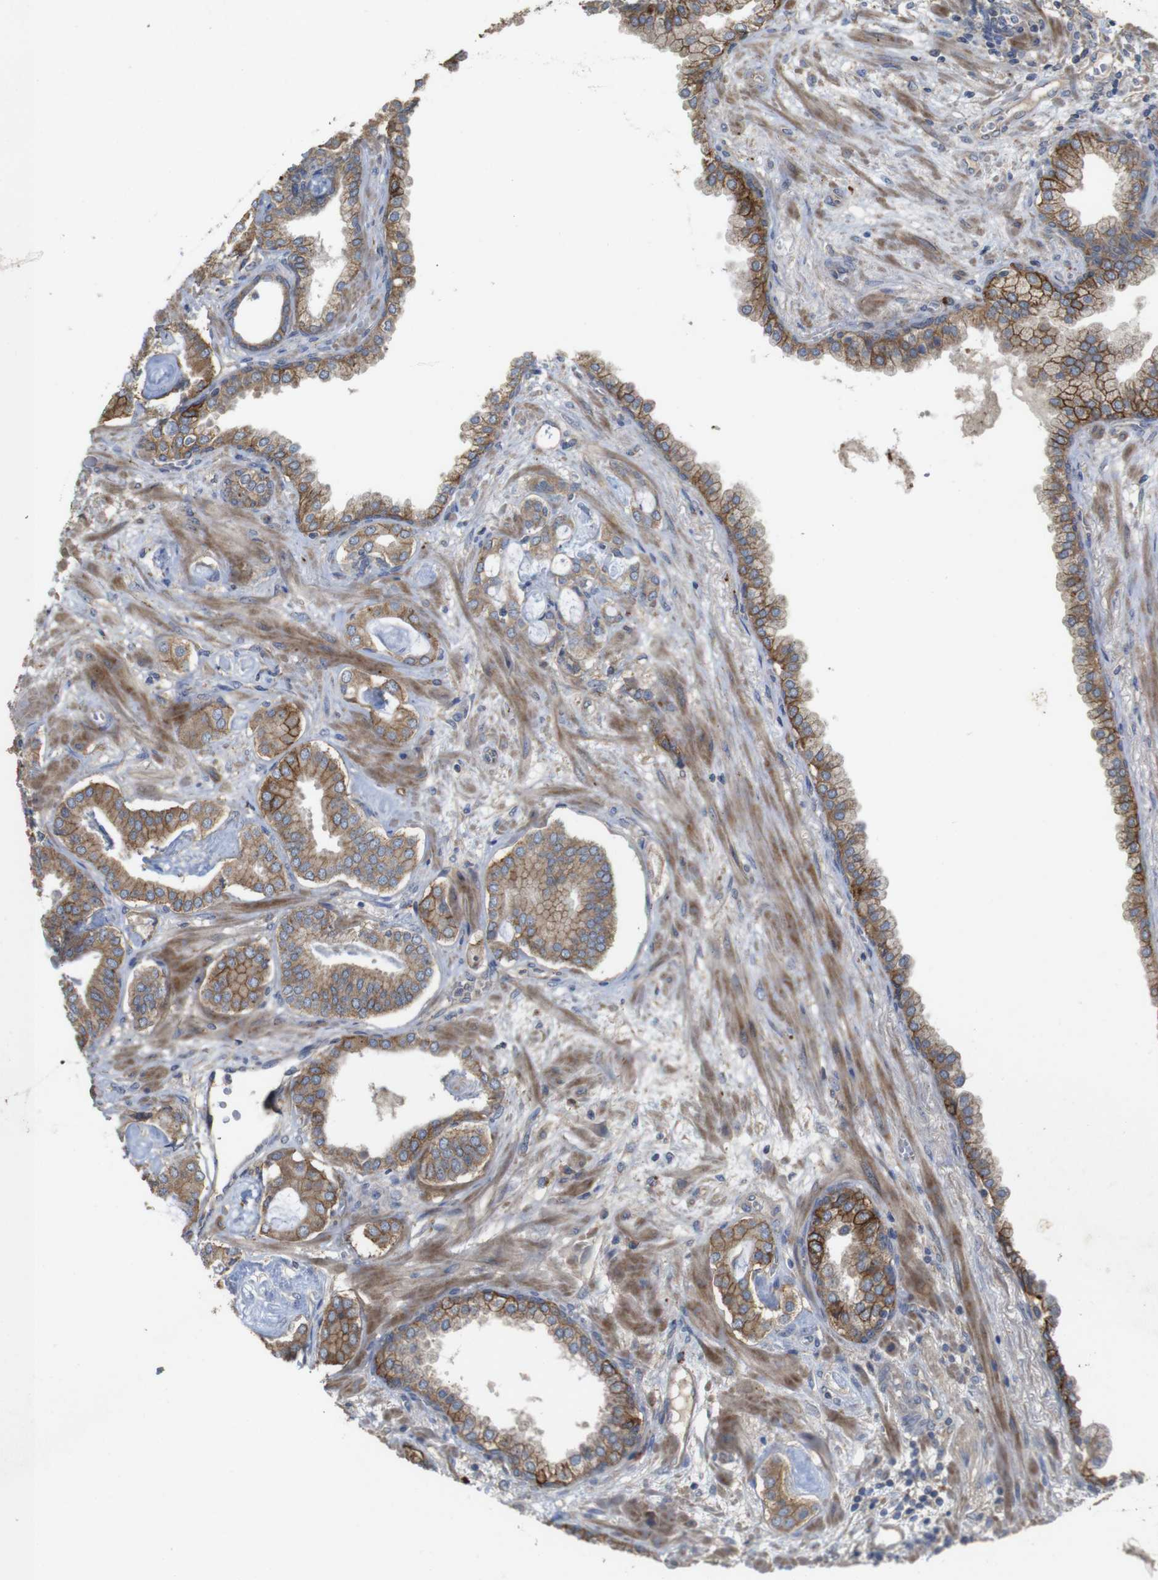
{"staining": {"intensity": "moderate", "quantity": ">75%", "location": "cytoplasmic/membranous"}, "tissue": "prostate cancer", "cell_type": "Tumor cells", "image_type": "cancer", "snomed": [{"axis": "morphology", "description": "Adenocarcinoma, Low grade"}, {"axis": "topography", "description": "Prostate"}], "caption": "IHC of human prostate low-grade adenocarcinoma reveals medium levels of moderate cytoplasmic/membranous staining in about >75% of tumor cells.", "gene": "KCNS3", "patient": {"sex": "male", "age": 53}}